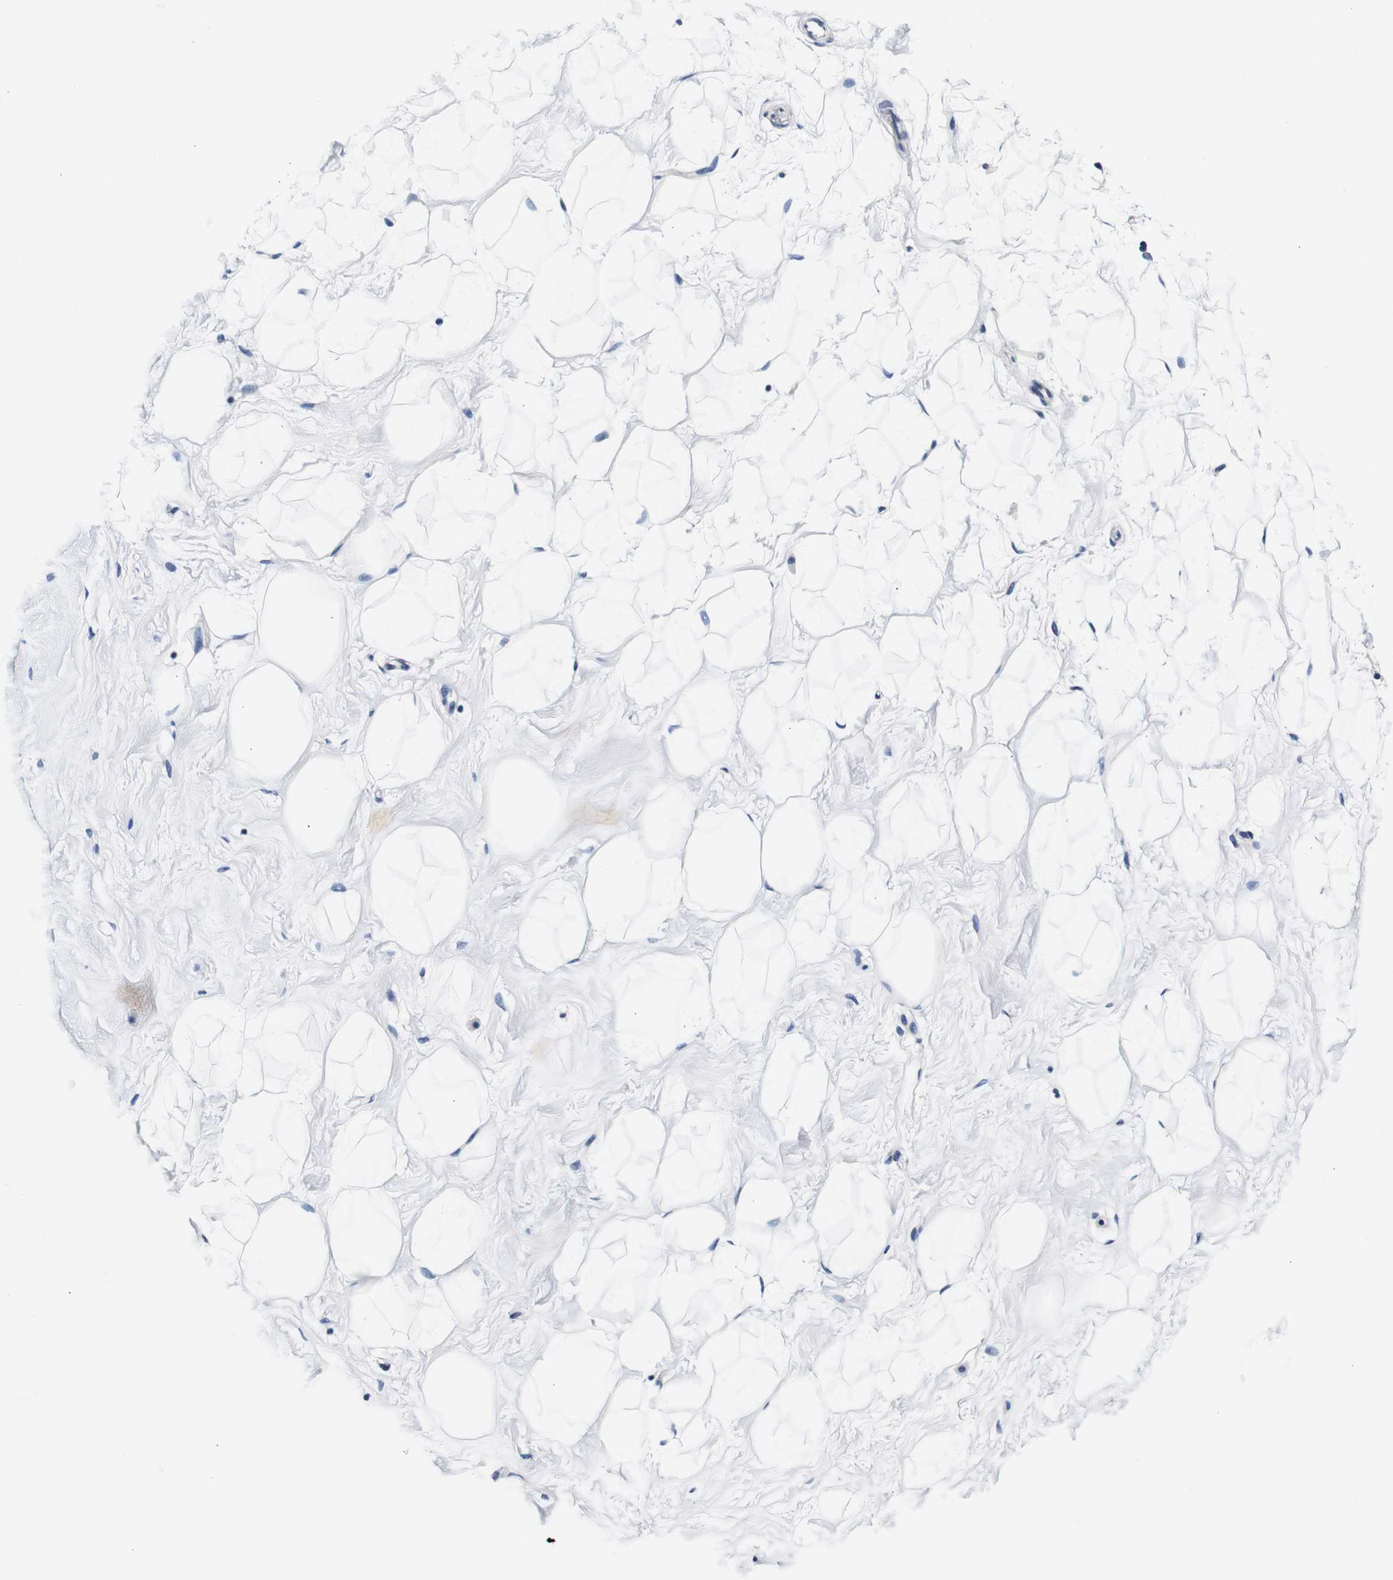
{"staining": {"intensity": "negative", "quantity": "none", "location": "none"}, "tissue": "breast", "cell_type": "Adipocytes", "image_type": "normal", "snomed": [{"axis": "morphology", "description": "Normal tissue, NOS"}, {"axis": "topography", "description": "Breast"}], "caption": "Immunohistochemical staining of unremarkable breast reveals no significant expression in adipocytes.", "gene": "GP1BA", "patient": {"sex": "female", "age": 23}}